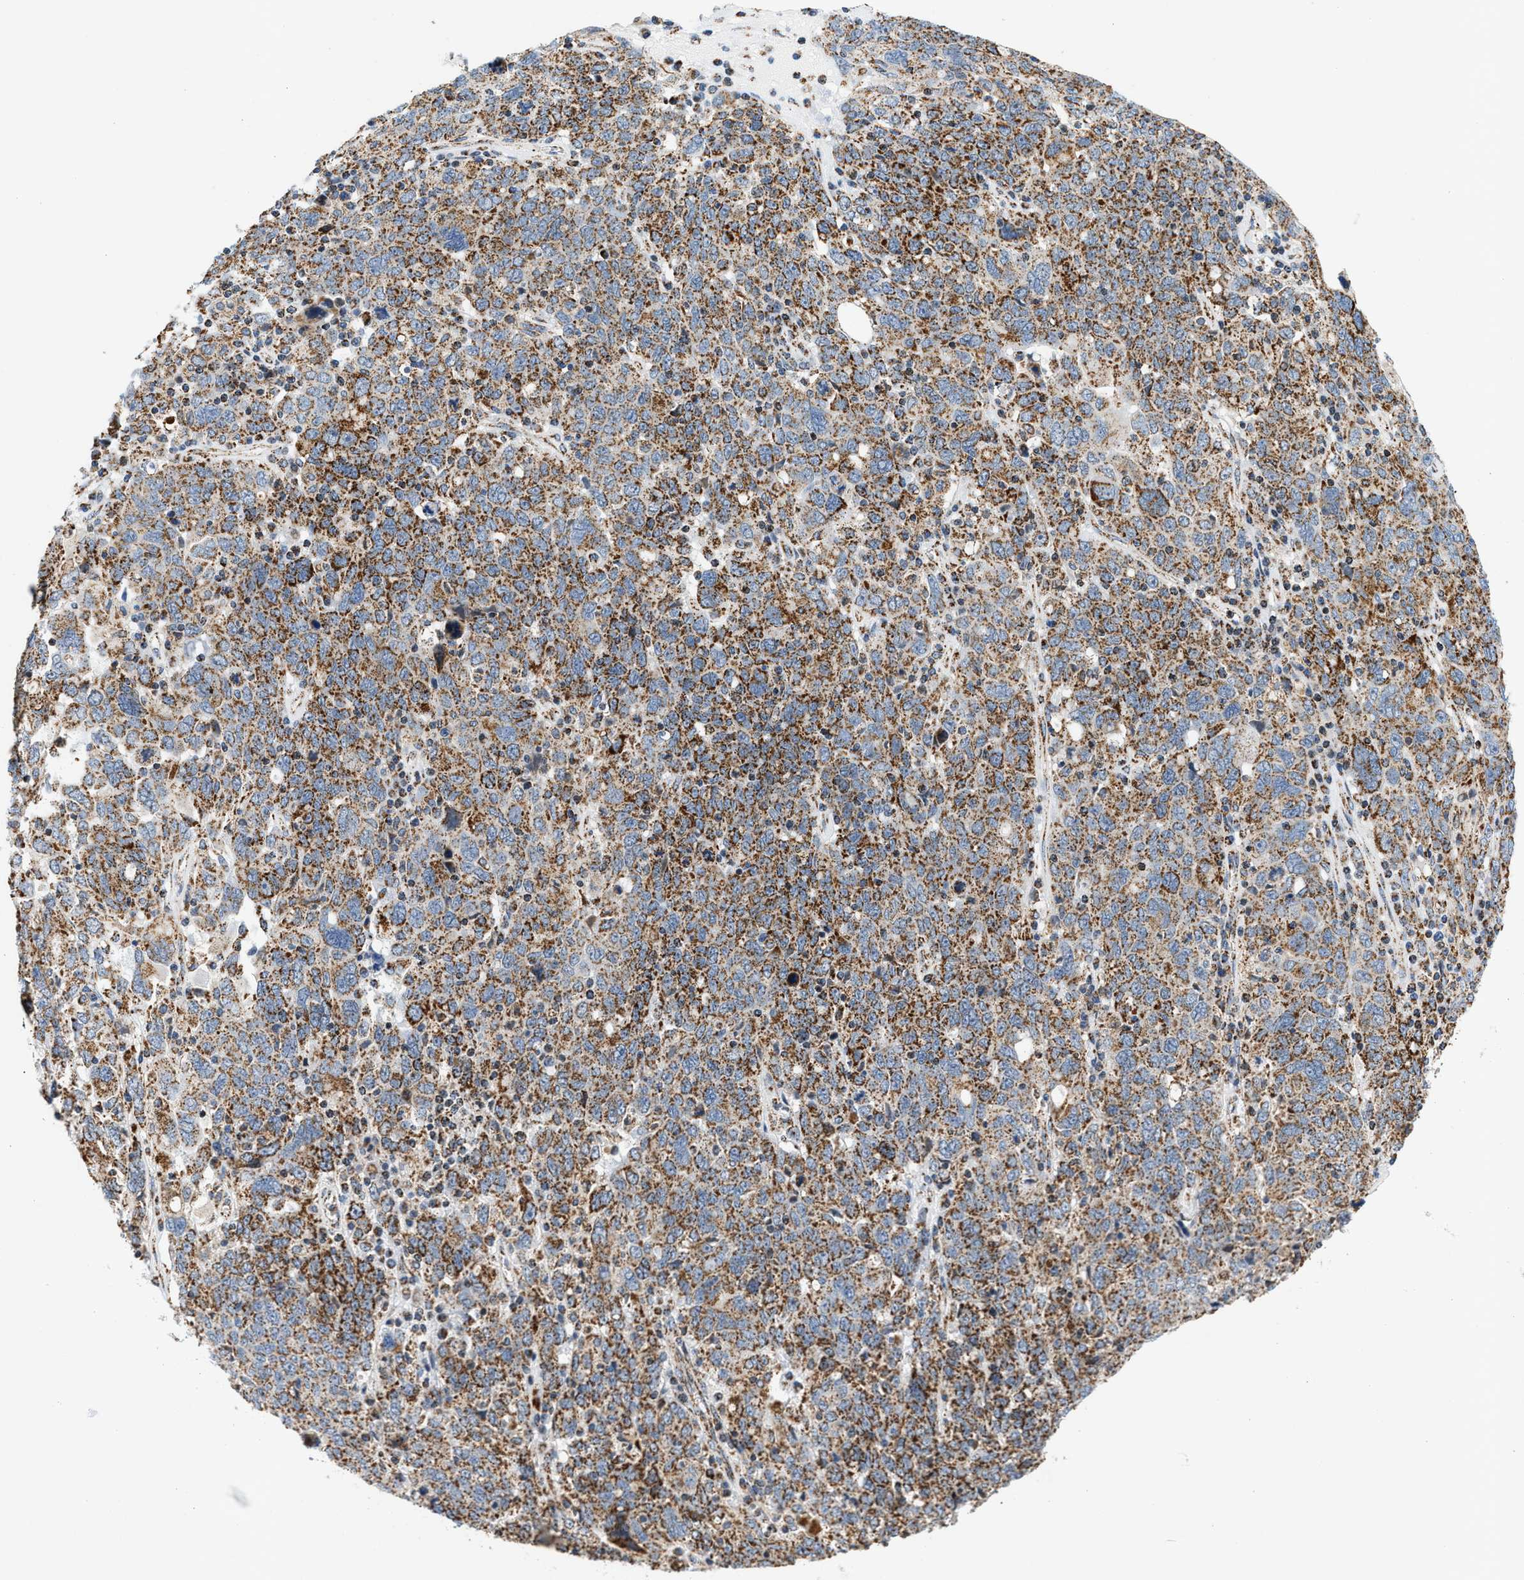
{"staining": {"intensity": "moderate", "quantity": ">75%", "location": "cytoplasmic/membranous"}, "tissue": "ovarian cancer", "cell_type": "Tumor cells", "image_type": "cancer", "snomed": [{"axis": "morphology", "description": "Carcinoma, endometroid"}, {"axis": "topography", "description": "Ovary"}], "caption": "A medium amount of moderate cytoplasmic/membranous expression is seen in about >75% of tumor cells in ovarian endometroid carcinoma tissue.", "gene": "PDE1A", "patient": {"sex": "female", "age": 62}}